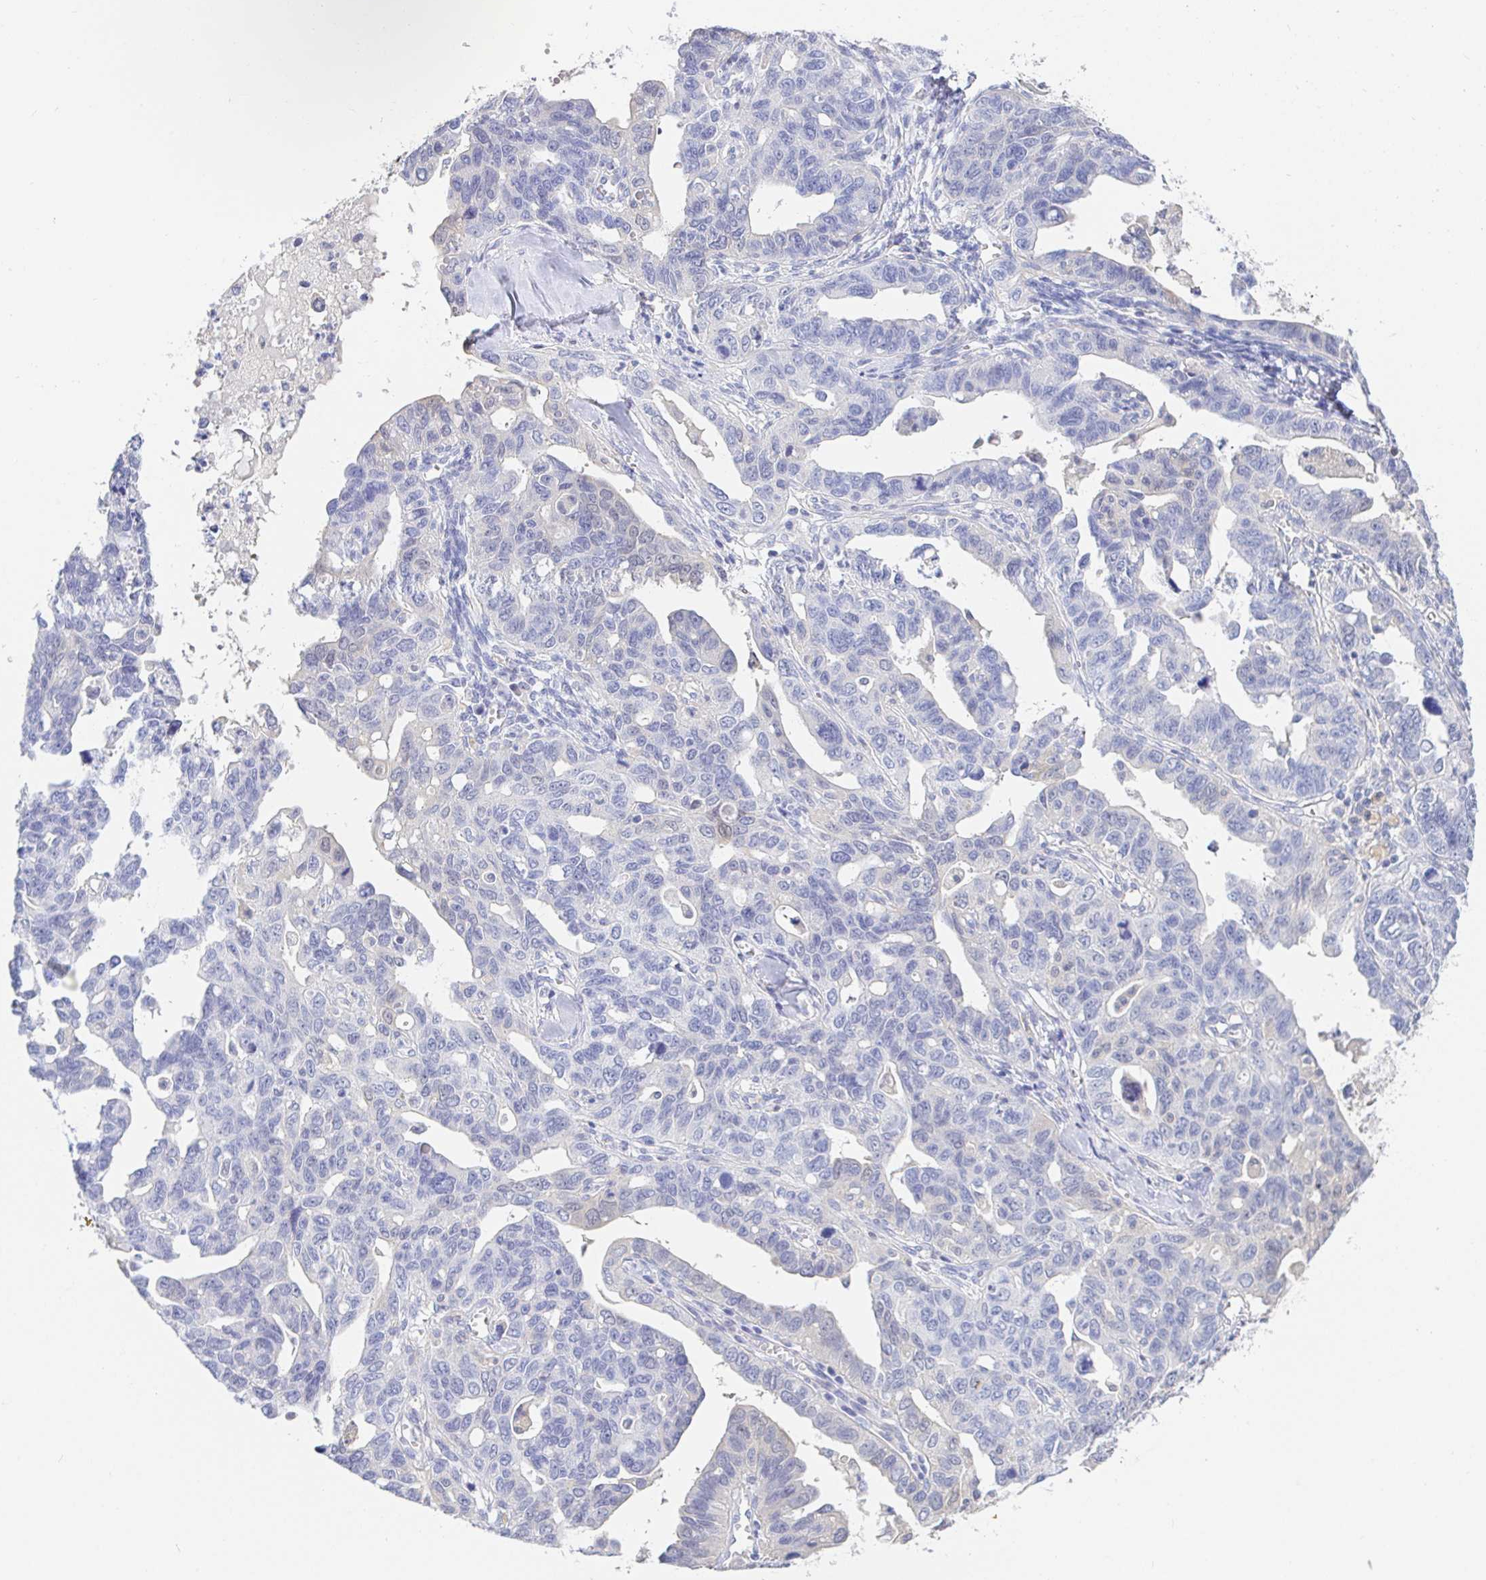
{"staining": {"intensity": "negative", "quantity": "none", "location": "none"}, "tissue": "ovarian cancer", "cell_type": "Tumor cells", "image_type": "cancer", "snomed": [{"axis": "morphology", "description": "Cystadenocarcinoma, serous, NOS"}, {"axis": "topography", "description": "Ovary"}], "caption": "This is a photomicrograph of IHC staining of ovarian serous cystadenocarcinoma, which shows no expression in tumor cells.", "gene": "PDE6B", "patient": {"sex": "female", "age": 69}}